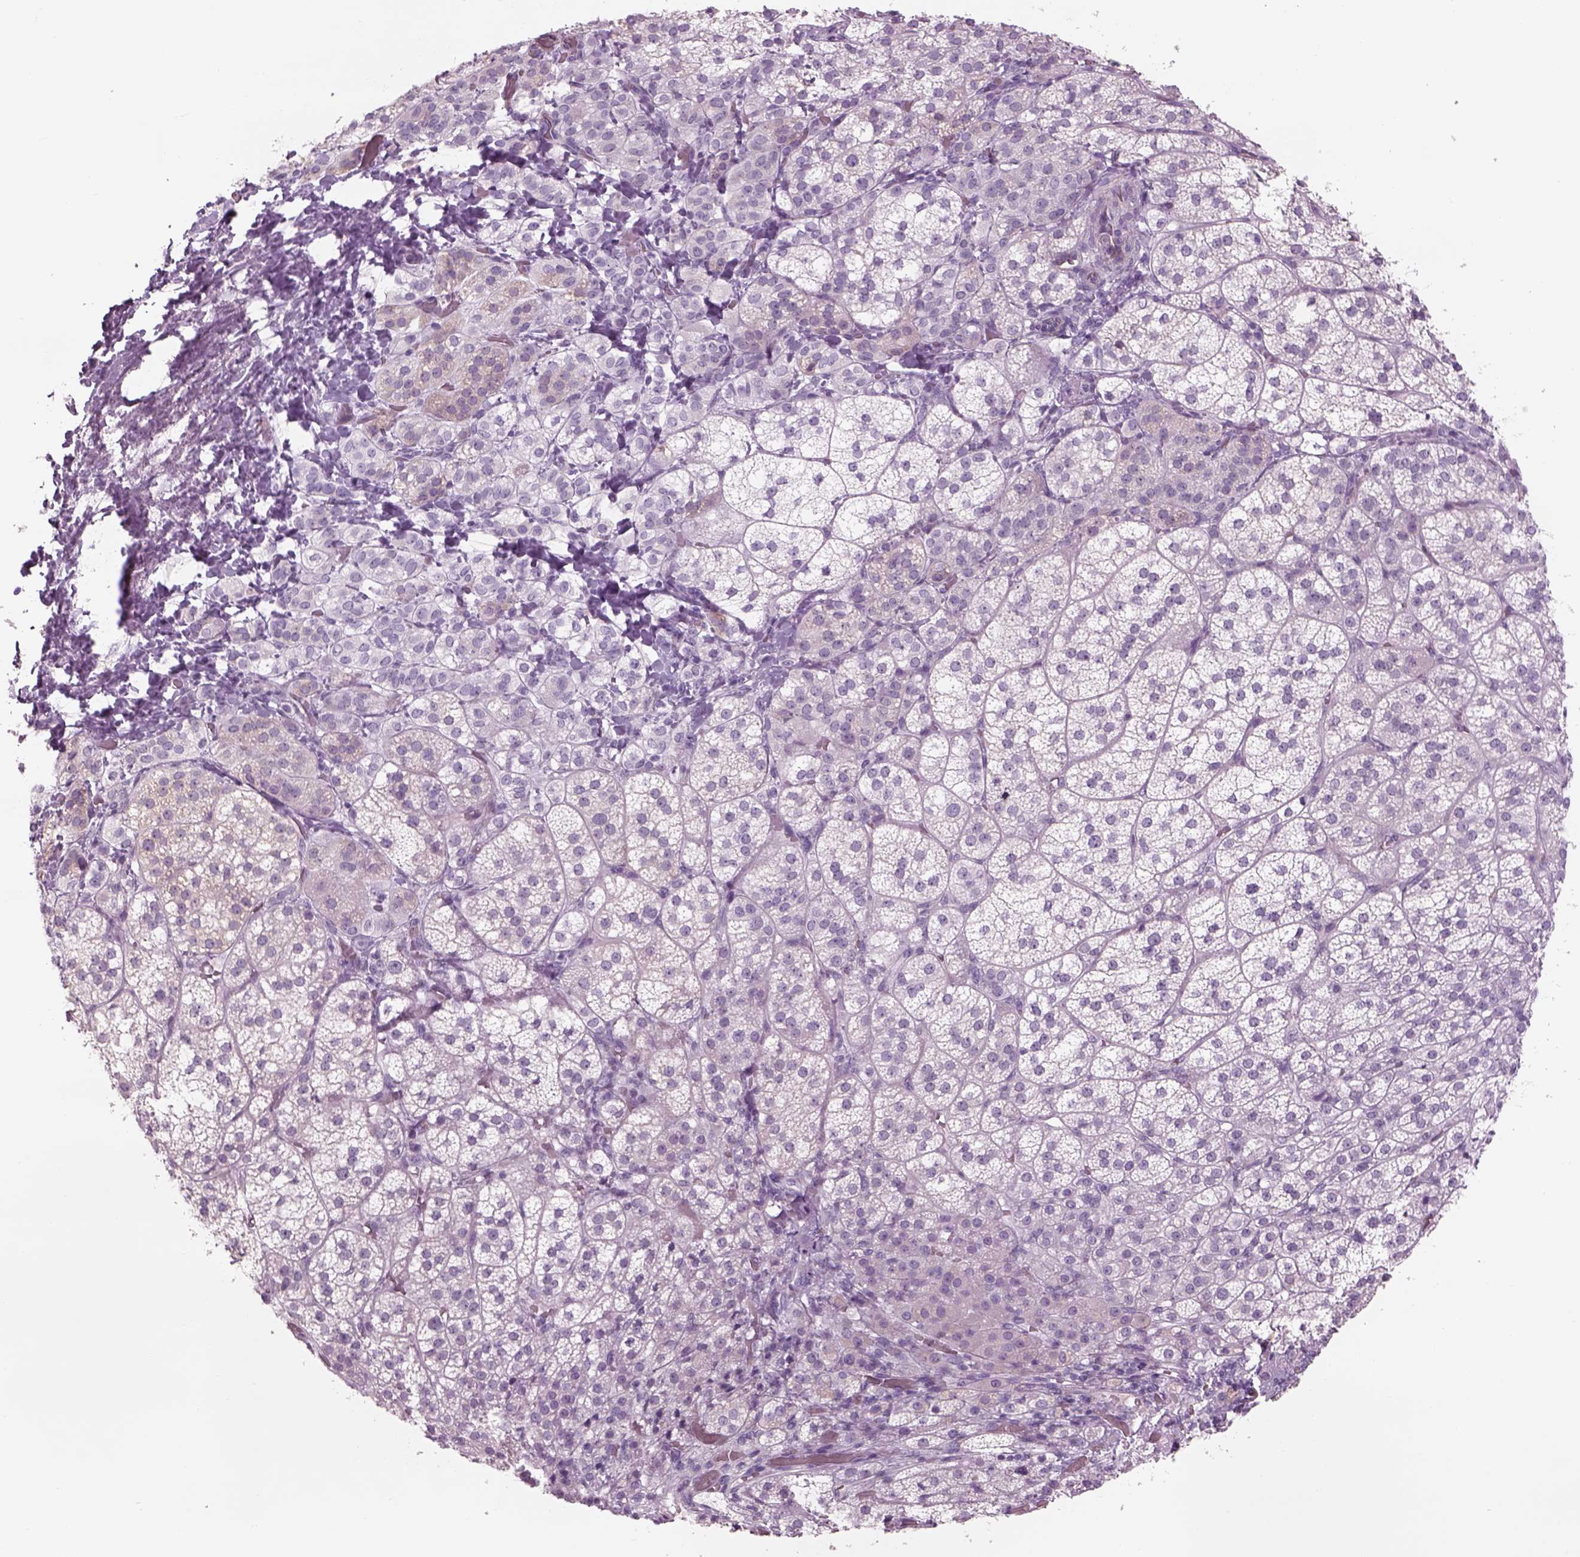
{"staining": {"intensity": "negative", "quantity": "none", "location": "none"}, "tissue": "adrenal gland", "cell_type": "Glandular cells", "image_type": "normal", "snomed": [{"axis": "morphology", "description": "Normal tissue, NOS"}, {"axis": "topography", "description": "Adrenal gland"}], "caption": "A high-resolution histopathology image shows IHC staining of normal adrenal gland, which exhibits no significant positivity in glandular cells.", "gene": "GAS2L2", "patient": {"sex": "female", "age": 60}}